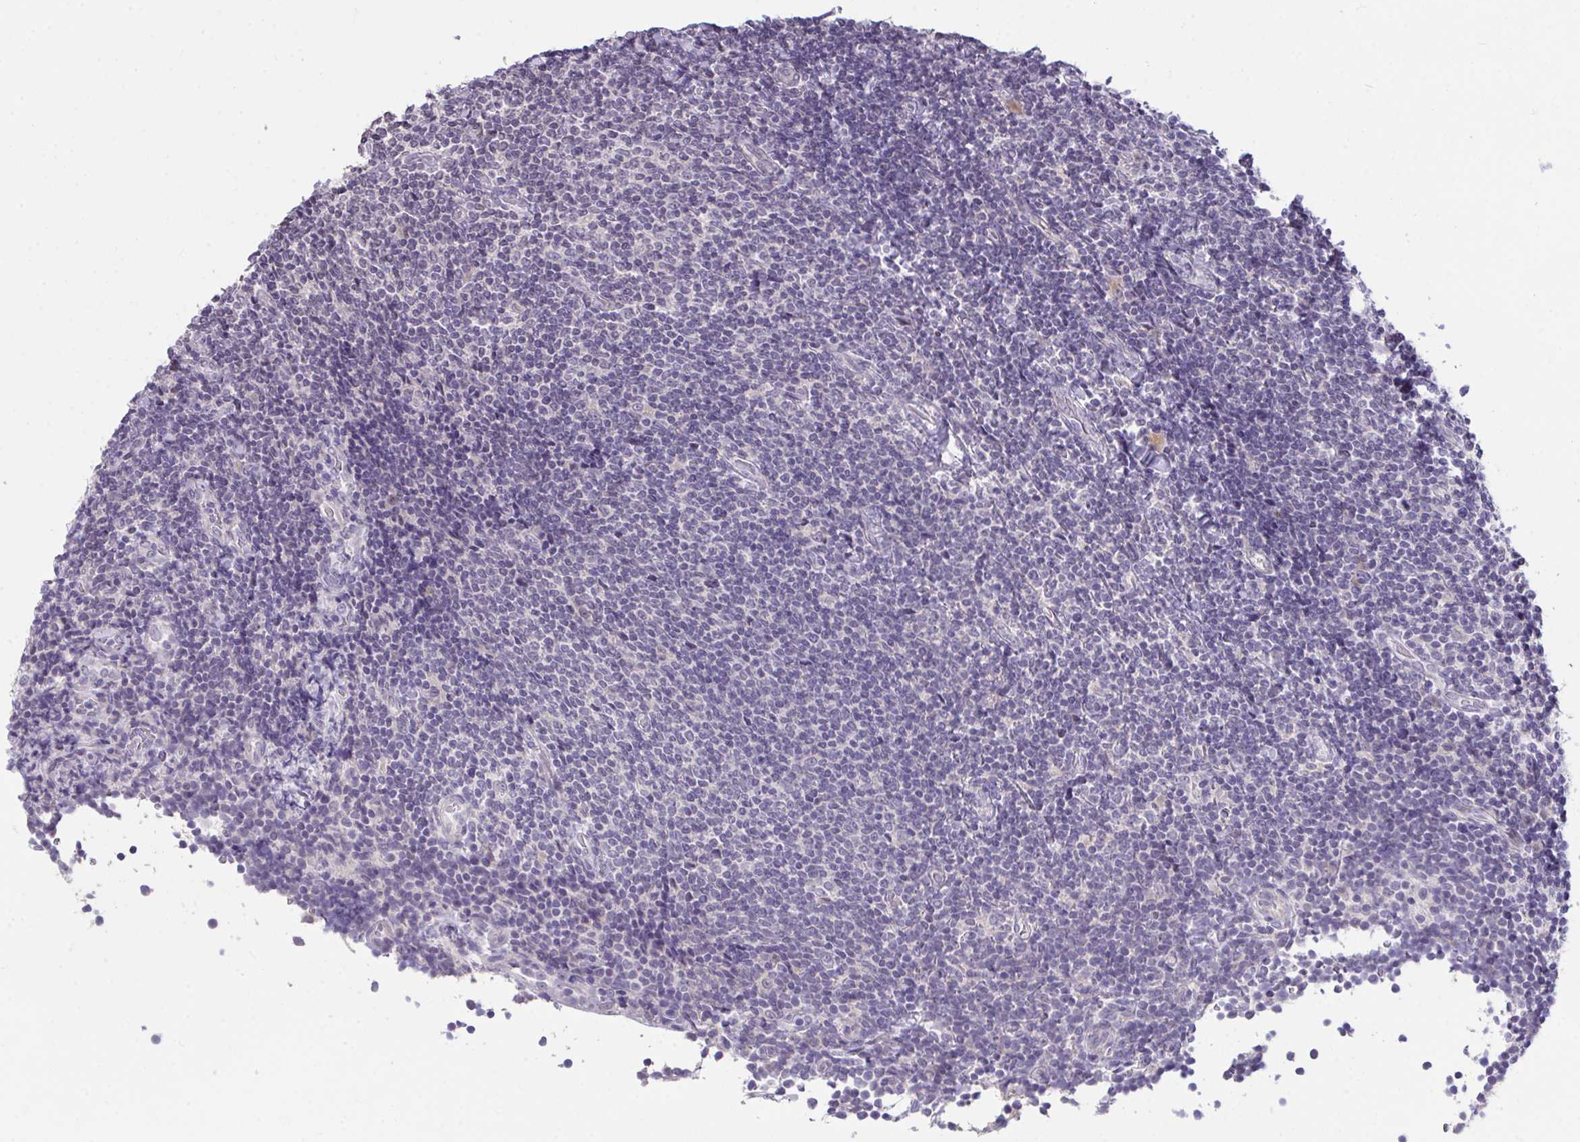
{"staining": {"intensity": "negative", "quantity": "none", "location": "none"}, "tissue": "lymphoma", "cell_type": "Tumor cells", "image_type": "cancer", "snomed": [{"axis": "morphology", "description": "Malignant lymphoma, non-Hodgkin's type, Low grade"}, {"axis": "topography", "description": "Lymph node"}], "caption": "Immunohistochemical staining of human low-grade malignant lymphoma, non-Hodgkin's type exhibits no significant expression in tumor cells. (DAB (3,3'-diaminobenzidine) IHC with hematoxylin counter stain).", "gene": "ATP6V0D2", "patient": {"sex": "male", "age": 52}}